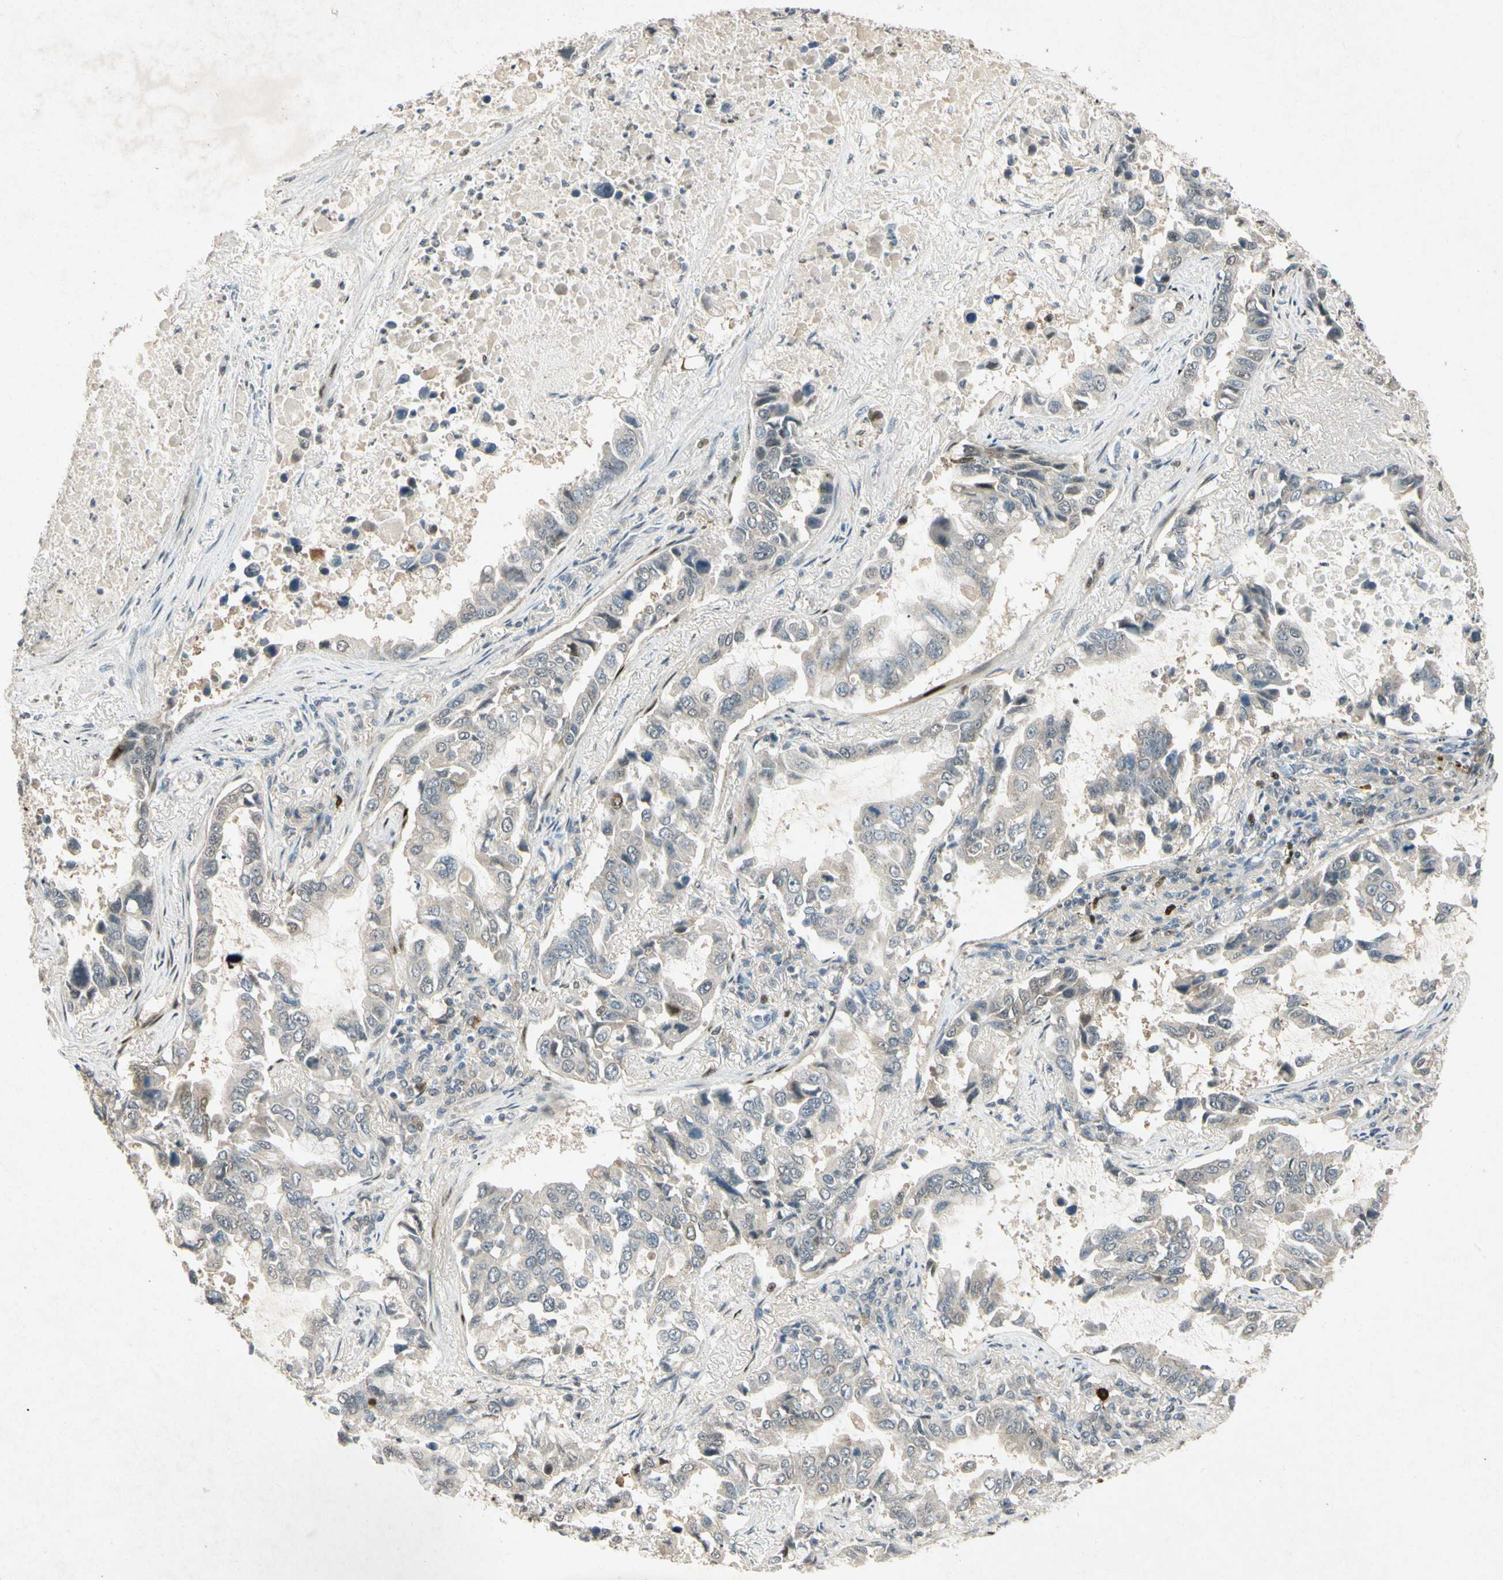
{"staining": {"intensity": "weak", "quantity": "25%-75%", "location": "cytoplasmic/membranous"}, "tissue": "lung cancer", "cell_type": "Tumor cells", "image_type": "cancer", "snomed": [{"axis": "morphology", "description": "Adenocarcinoma, NOS"}, {"axis": "topography", "description": "Lung"}], "caption": "The immunohistochemical stain highlights weak cytoplasmic/membranous staining in tumor cells of adenocarcinoma (lung) tissue.", "gene": "HSPA1B", "patient": {"sex": "male", "age": 64}}